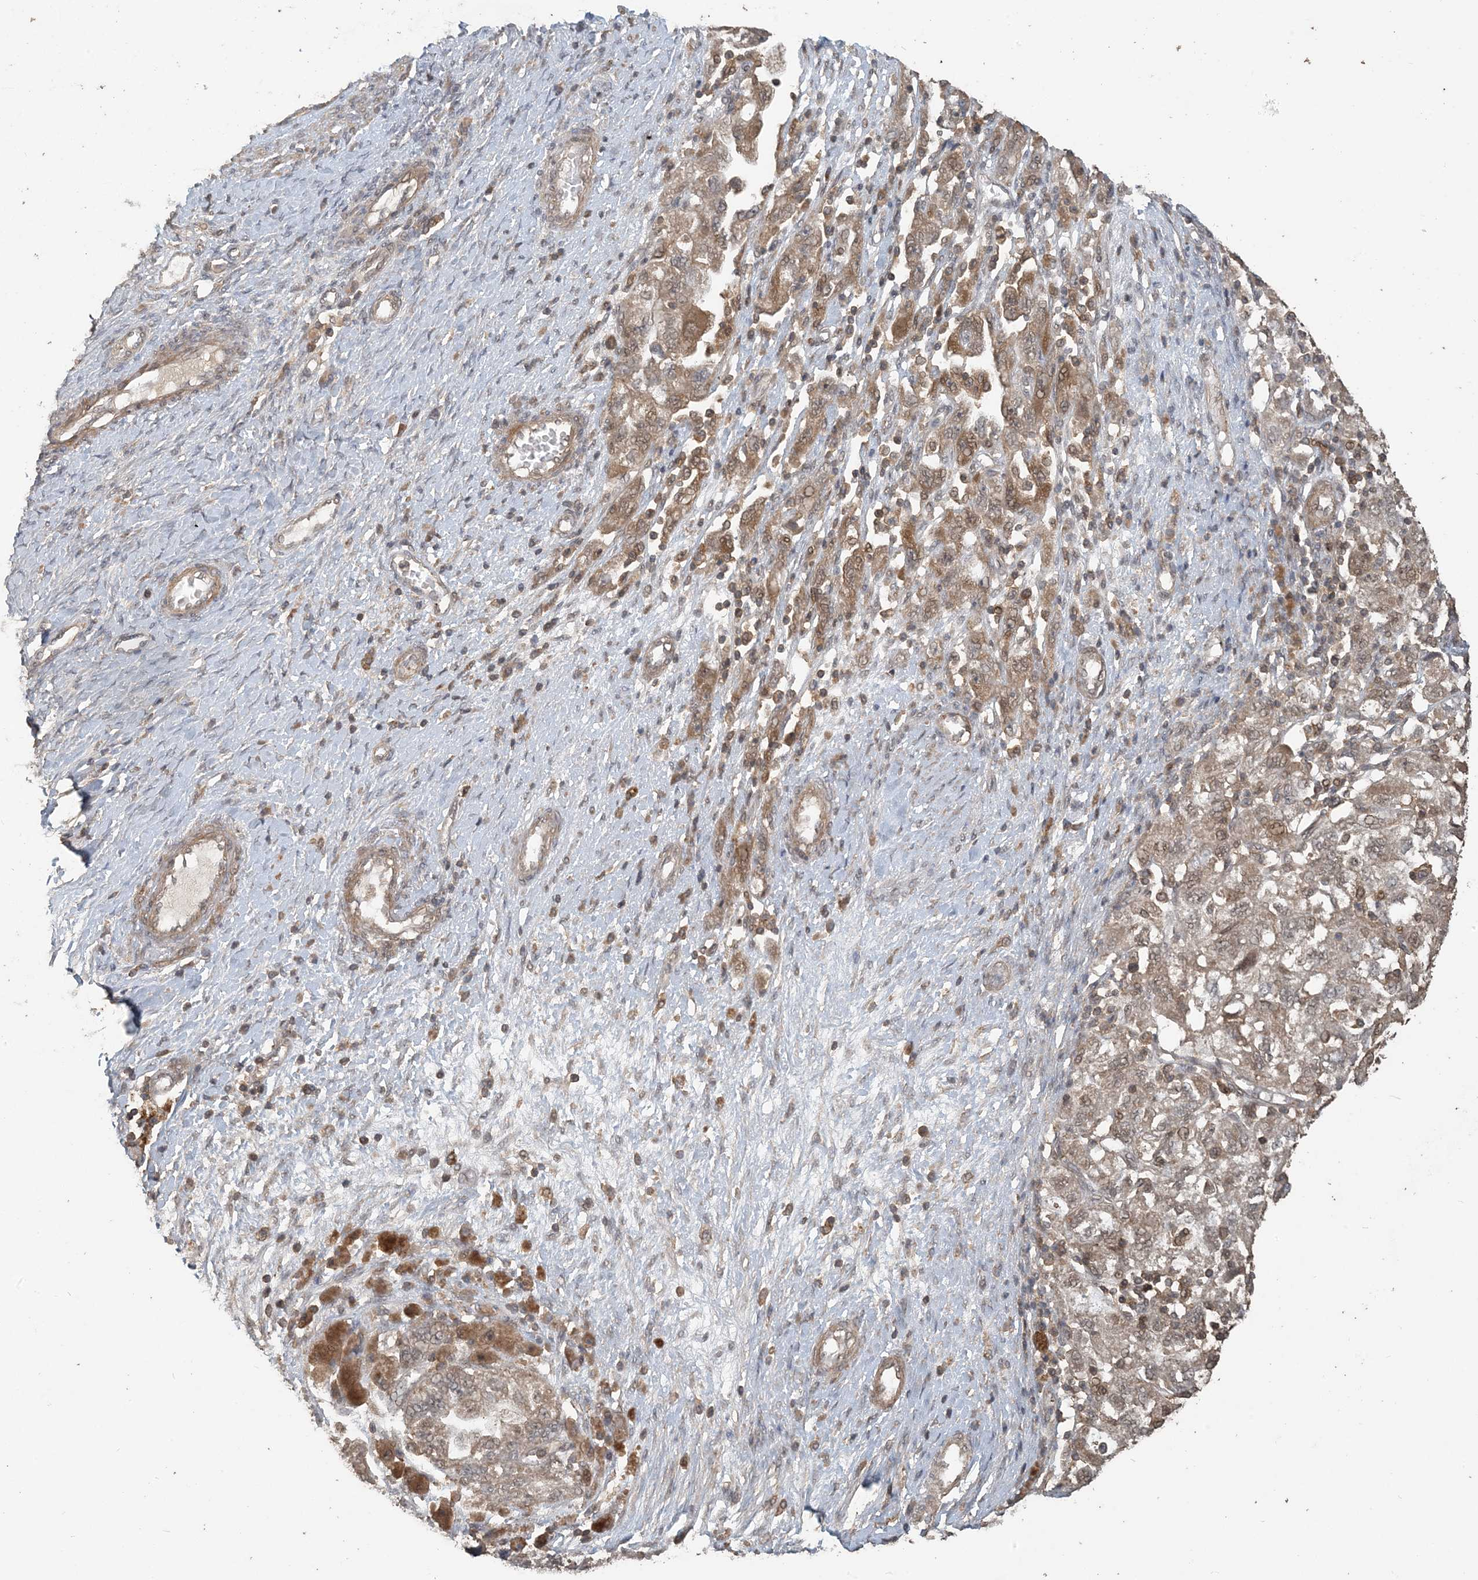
{"staining": {"intensity": "weak", "quantity": "25%-75%", "location": "cytoplasmic/membranous"}, "tissue": "ovarian cancer", "cell_type": "Tumor cells", "image_type": "cancer", "snomed": [{"axis": "morphology", "description": "Carcinoma, NOS"}, {"axis": "morphology", "description": "Cystadenocarcinoma, serous, NOS"}, {"axis": "topography", "description": "Ovary"}], "caption": "Immunohistochemistry (IHC) image of human carcinoma (ovarian) stained for a protein (brown), which exhibits low levels of weak cytoplasmic/membranous staining in about 25%-75% of tumor cells.", "gene": "ZC3H12A", "patient": {"sex": "female", "age": 69}}